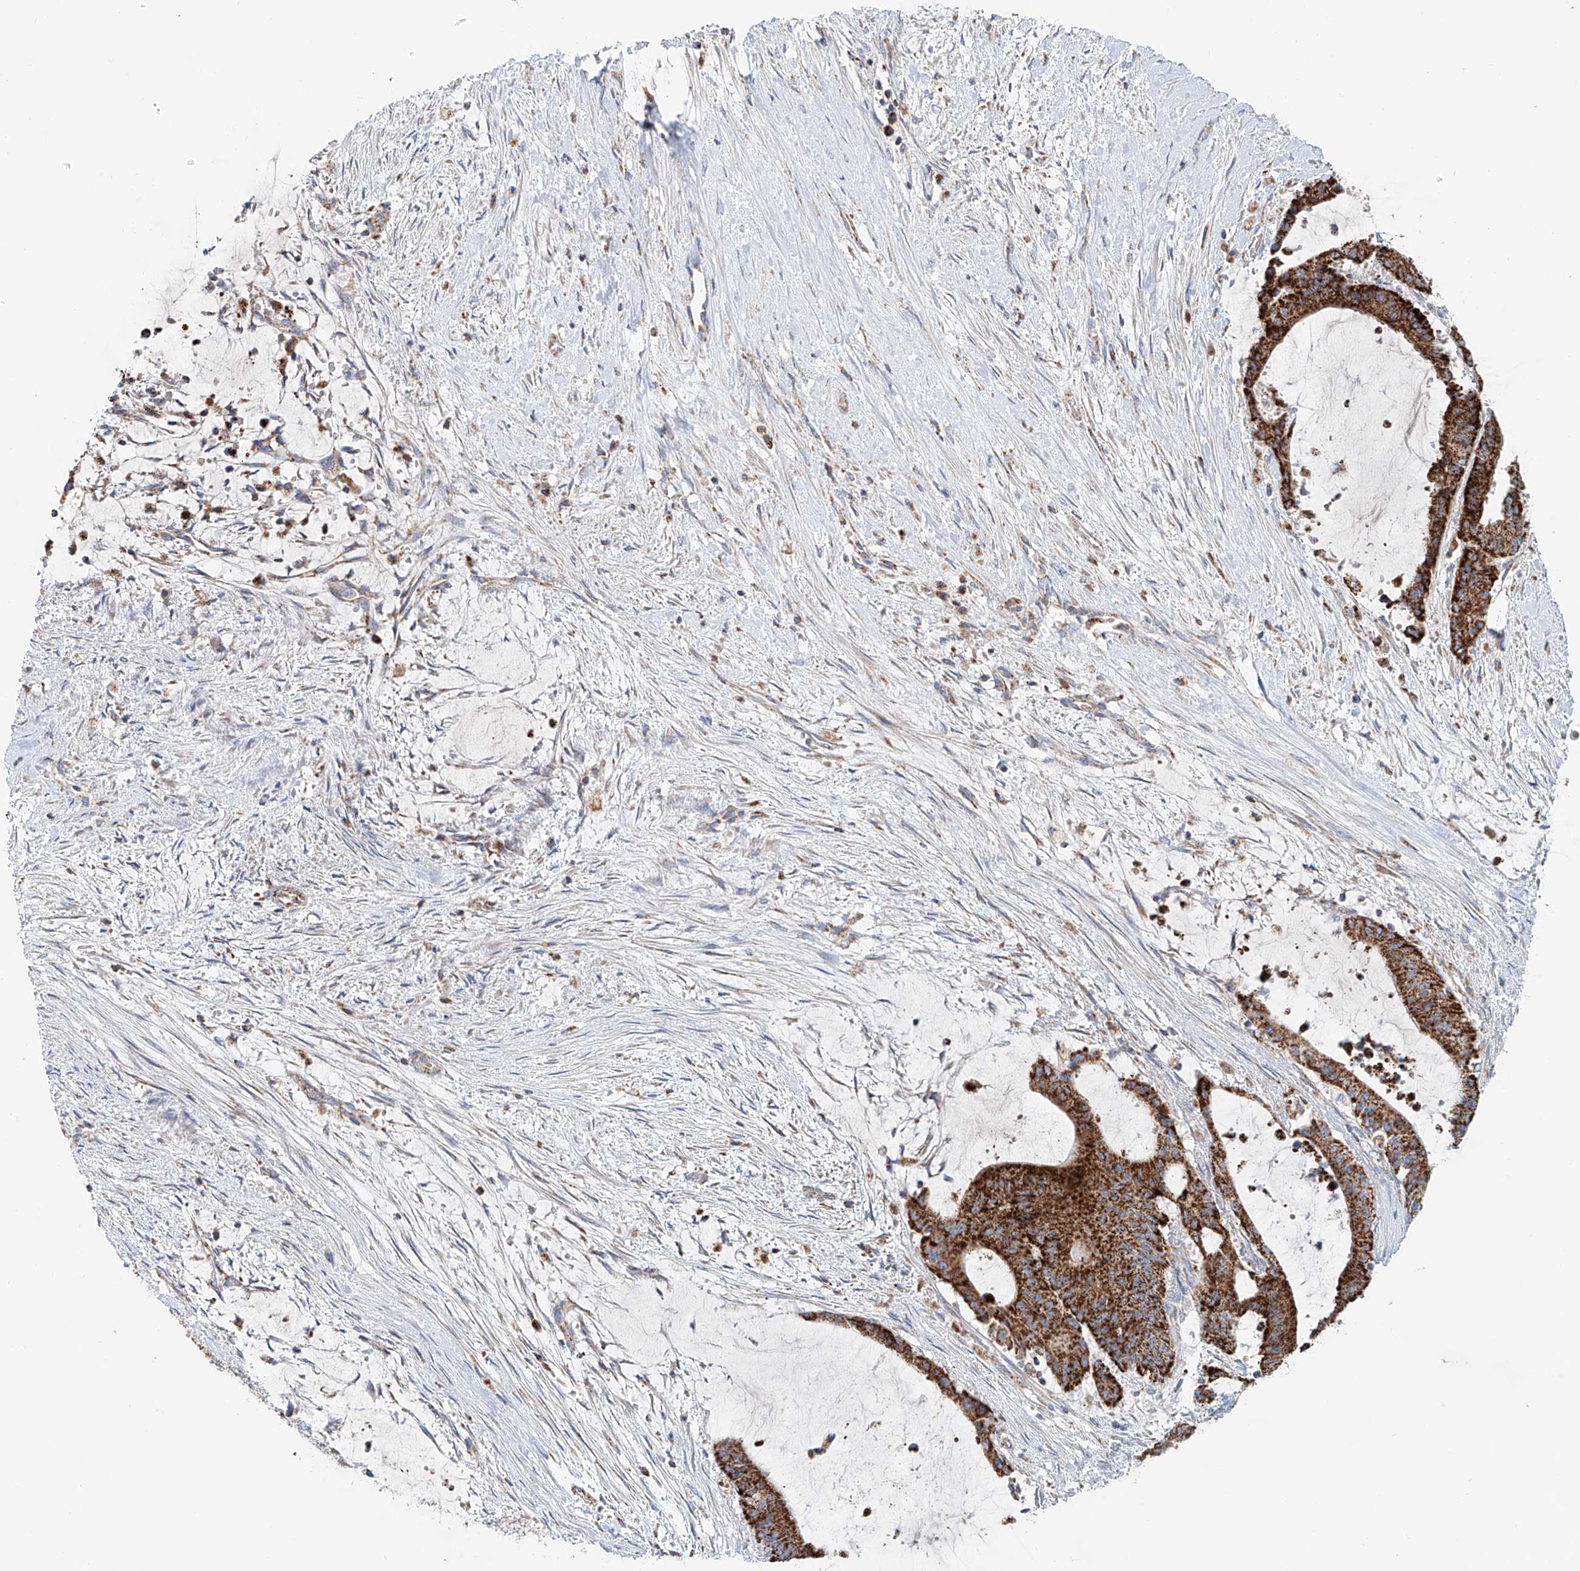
{"staining": {"intensity": "strong", "quantity": ">75%", "location": "cytoplasmic/membranous"}, "tissue": "liver cancer", "cell_type": "Tumor cells", "image_type": "cancer", "snomed": [{"axis": "morphology", "description": "Normal tissue, NOS"}, {"axis": "morphology", "description": "Cholangiocarcinoma"}, {"axis": "topography", "description": "Liver"}, {"axis": "topography", "description": "Peripheral nerve tissue"}], "caption": "A high-resolution histopathology image shows immunohistochemistry (IHC) staining of liver cancer (cholangiocarcinoma), which shows strong cytoplasmic/membranous expression in about >75% of tumor cells.", "gene": "CARD10", "patient": {"sex": "female", "age": 73}}